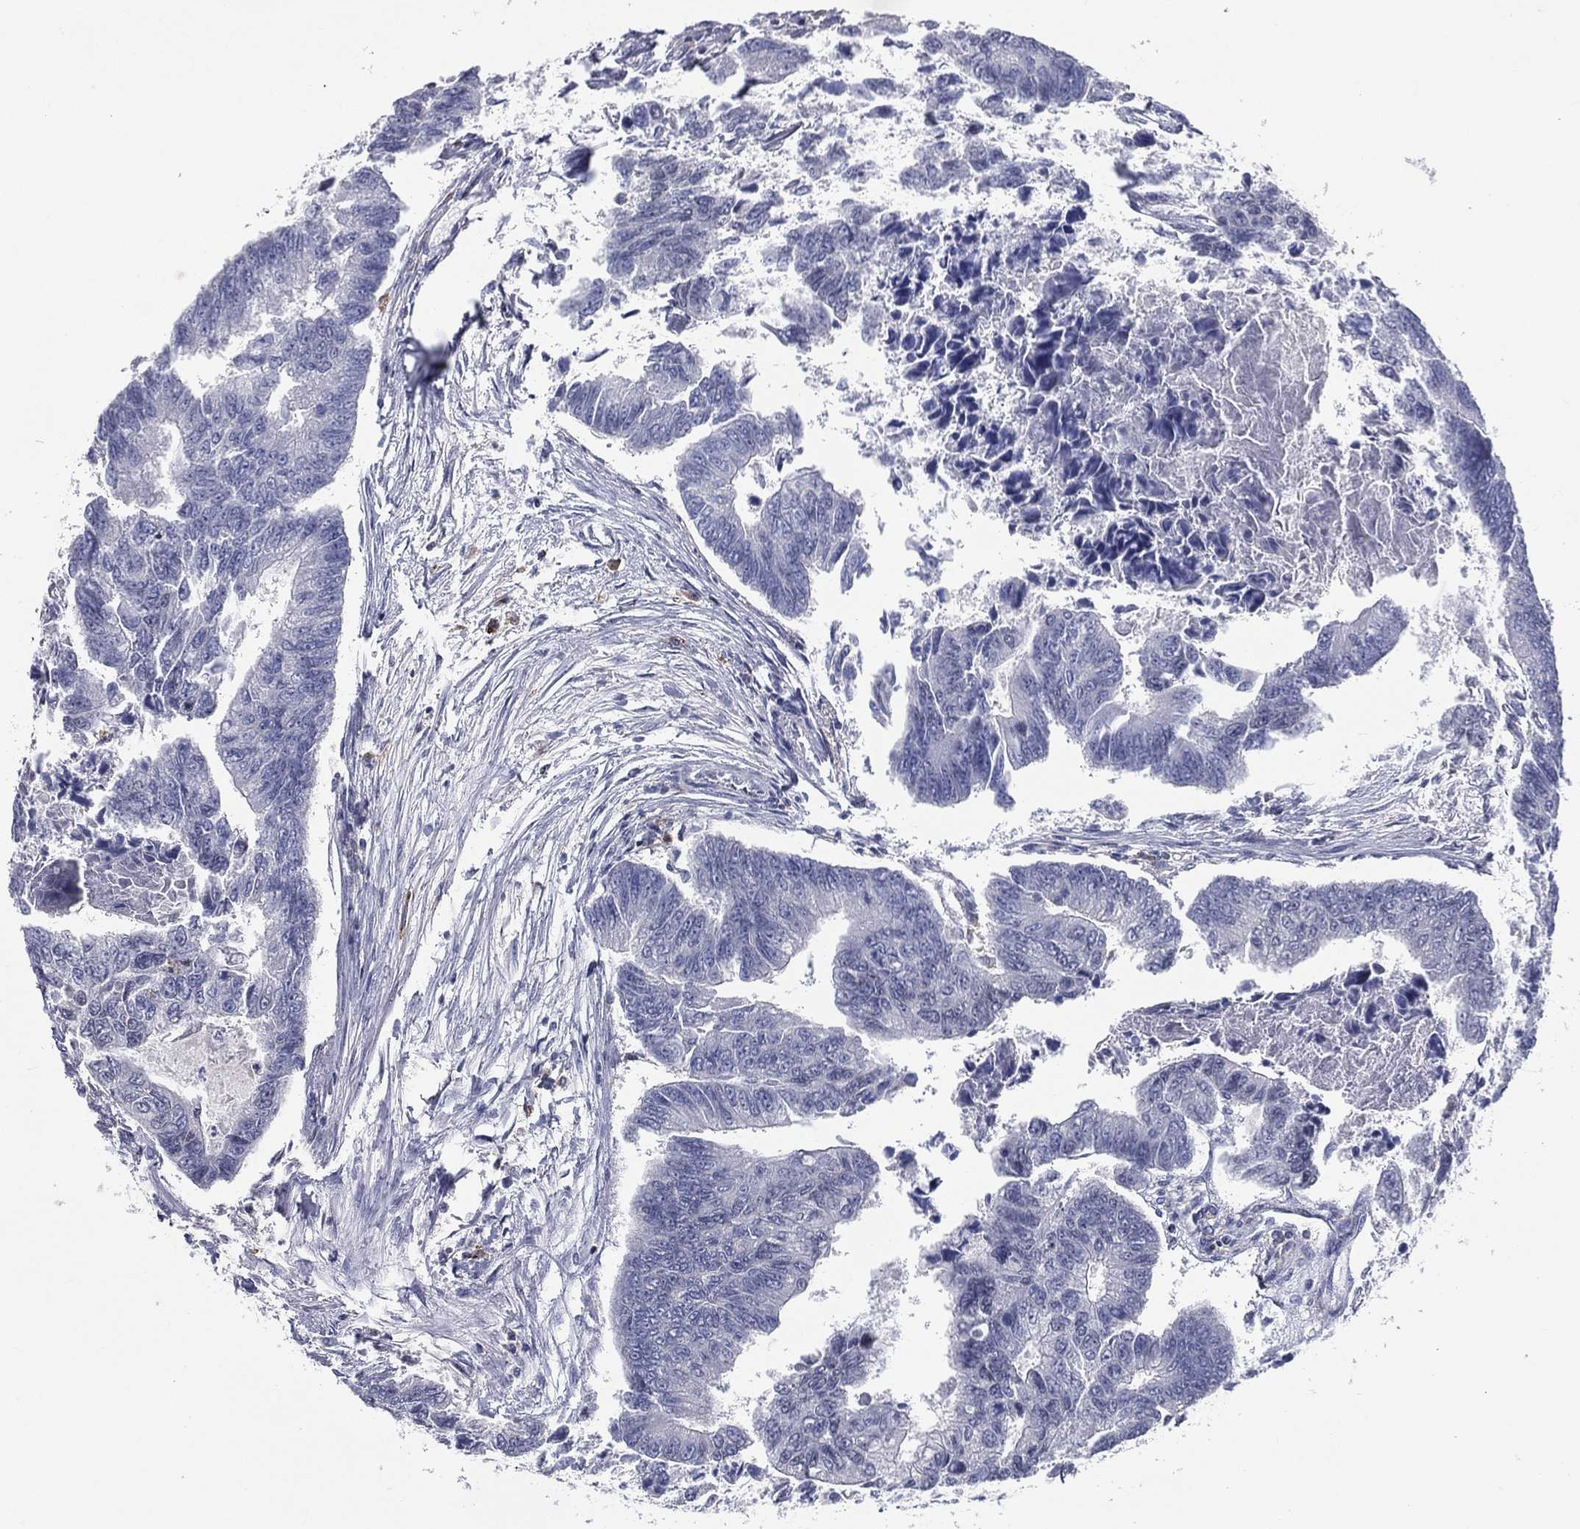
{"staining": {"intensity": "negative", "quantity": "none", "location": "none"}, "tissue": "colorectal cancer", "cell_type": "Tumor cells", "image_type": "cancer", "snomed": [{"axis": "morphology", "description": "Adenocarcinoma, NOS"}, {"axis": "topography", "description": "Colon"}], "caption": "Protein analysis of colorectal adenocarcinoma exhibits no significant staining in tumor cells.", "gene": "EVI2B", "patient": {"sex": "female", "age": 65}}